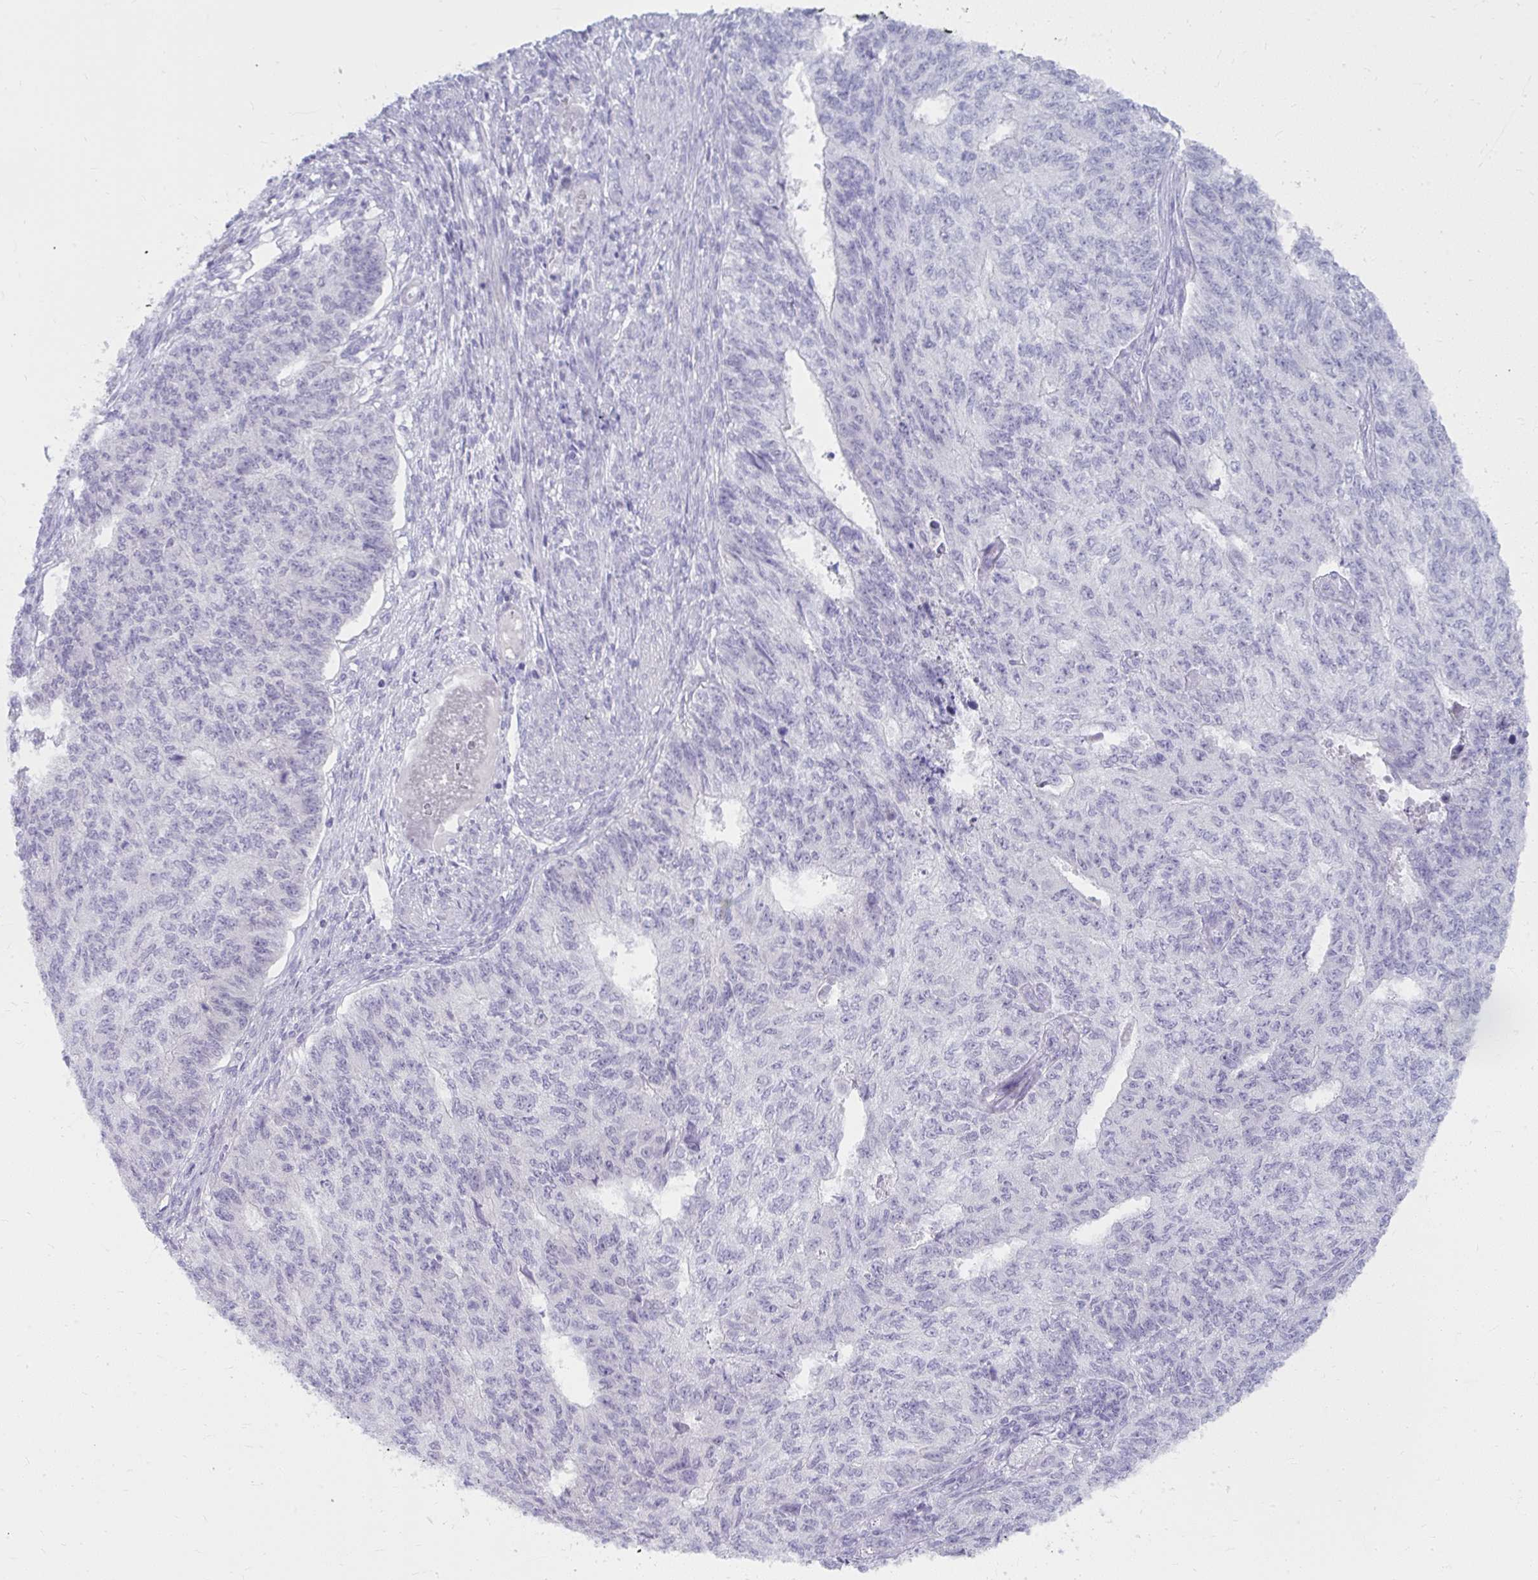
{"staining": {"intensity": "negative", "quantity": "none", "location": "none"}, "tissue": "endometrial cancer", "cell_type": "Tumor cells", "image_type": "cancer", "snomed": [{"axis": "morphology", "description": "Adenocarcinoma, NOS"}, {"axis": "topography", "description": "Endometrium"}], "caption": "Human adenocarcinoma (endometrial) stained for a protein using IHC displays no positivity in tumor cells.", "gene": "UGT3A2", "patient": {"sex": "female", "age": 32}}